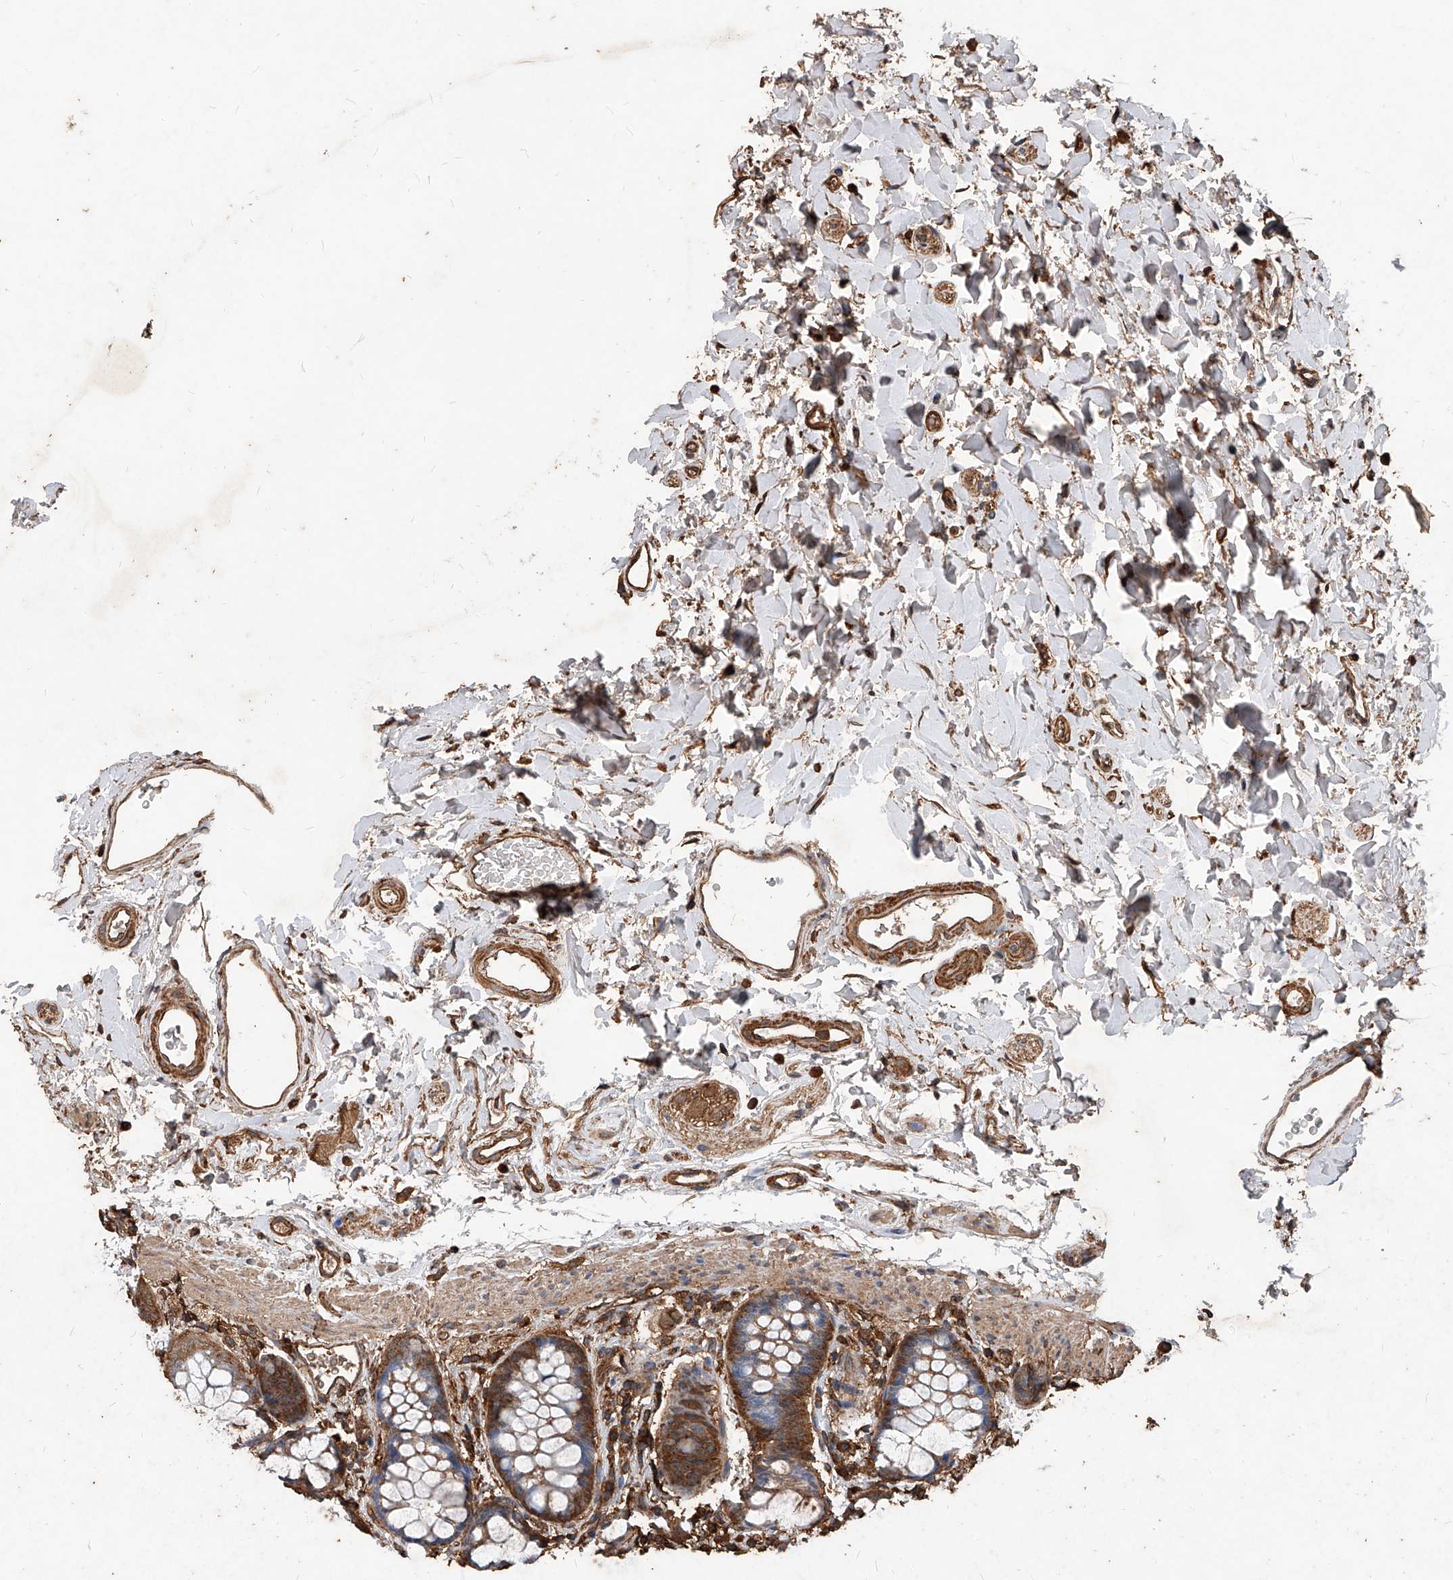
{"staining": {"intensity": "moderate", "quantity": ">75%", "location": "cytoplasmic/membranous"}, "tissue": "rectum", "cell_type": "Glandular cells", "image_type": "normal", "snomed": [{"axis": "morphology", "description": "Normal tissue, NOS"}, {"axis": "topography", "description": "Rectum"}], "caption": "Immunohistochemistry (IHC) photomicrograph of benign rectum stained for a protein (brown), which demonstrates medium levels of moderate cytoplasmic/membranous expression in approximately >75% of glandular cells.", "gene": "UCP2", "patient": {"sex": "female", "age": 65}}